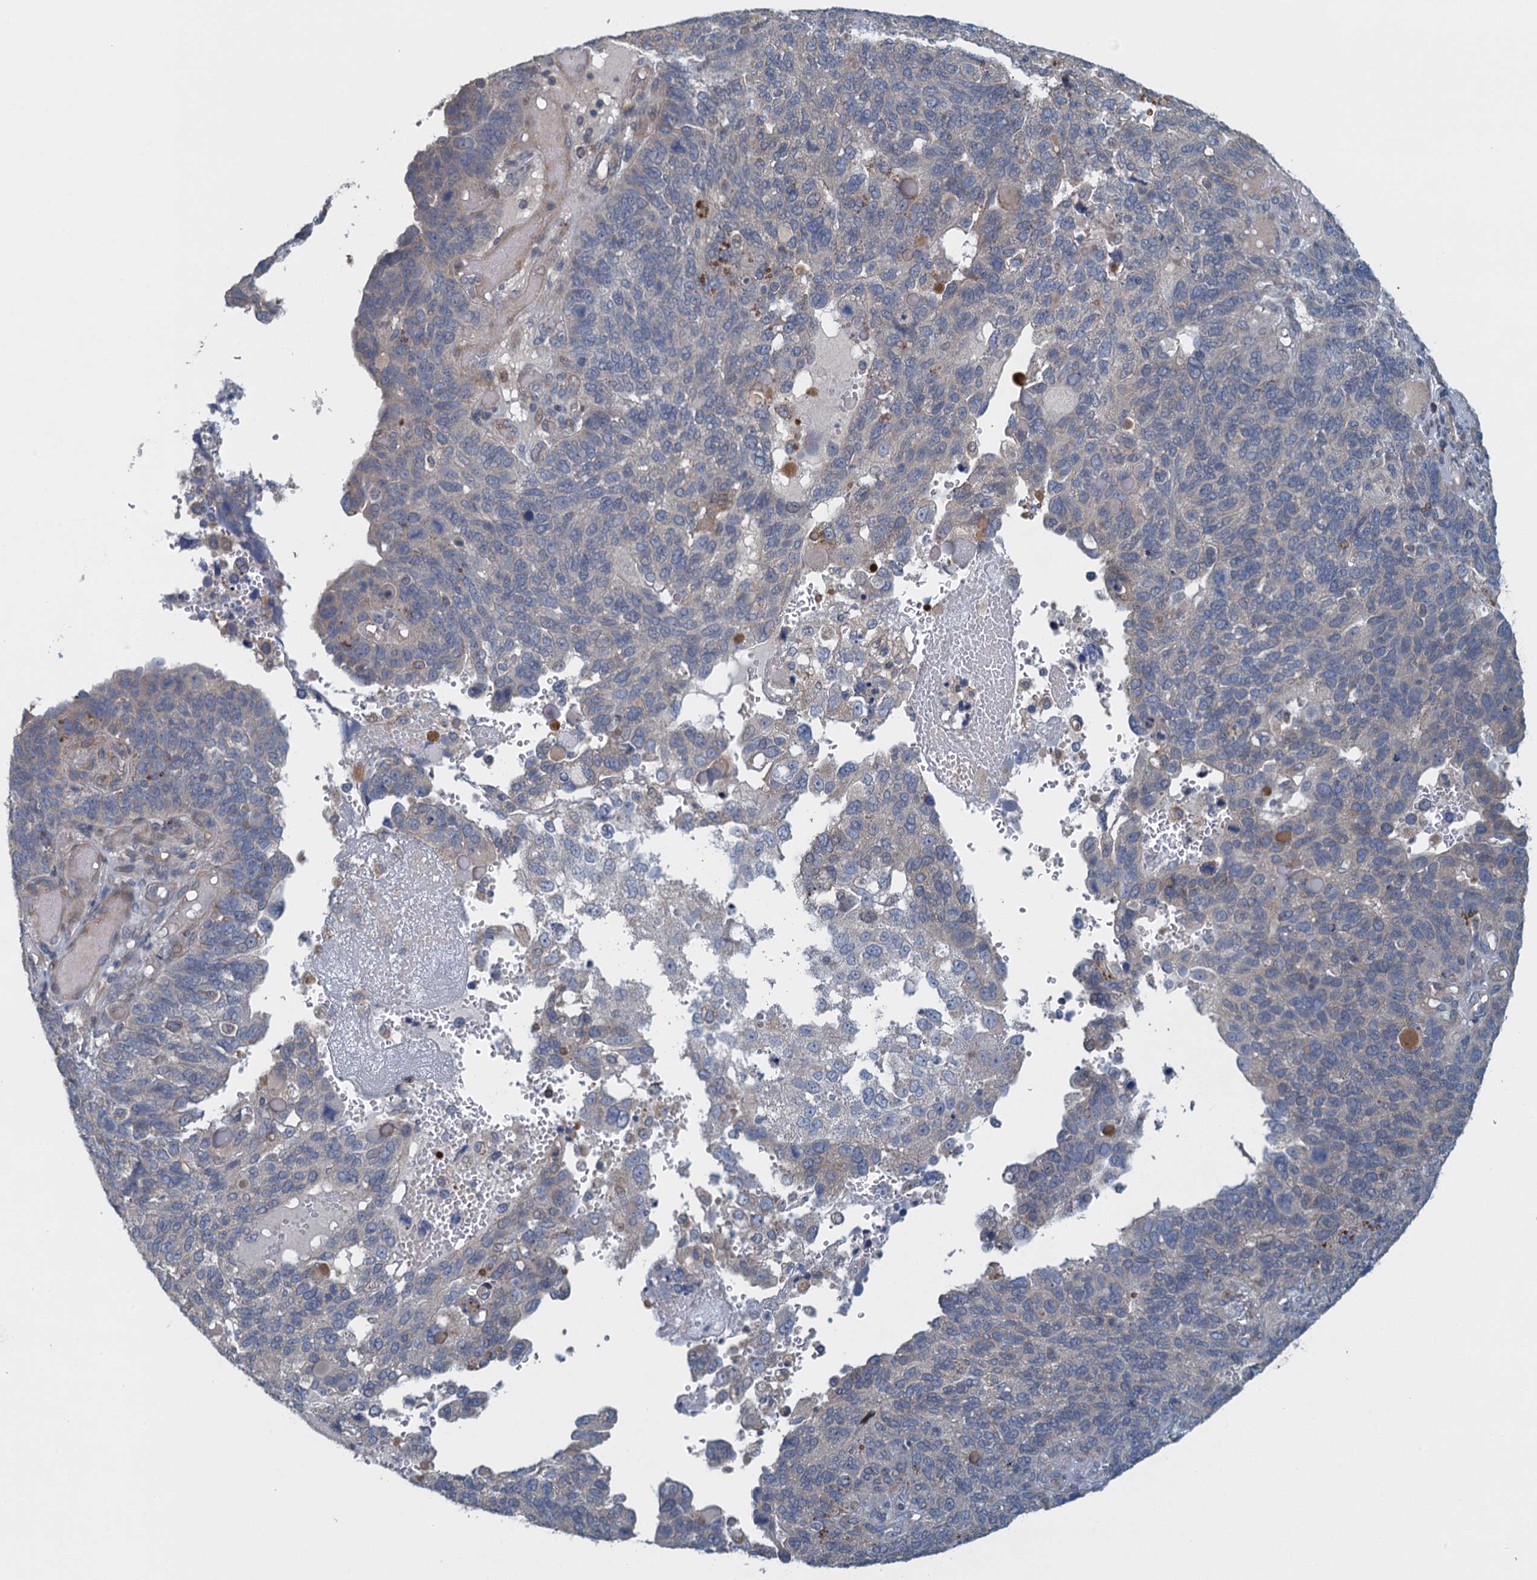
{"staining": {"intensity": "weak", "quantity": "<25%", "location": "cytoplasmic/membranous"}, "tissue": "endometrial cancer", "cell_type": "Tumor cells", "image_type": "cancer", "snomed": [{"axis": "morphology", "description": "Adenocarcinoma, NOS"}, {"axis": "topography", "description": "Endometrium"}], "caption": "High power microscopy micrograph of an immunohistochemistry micrograph of adenocarcinoma (endometrial), revealing no significant expression in tumor cells.", "gene": "ALG2", "patient": {"sex": "female", "age": 66}}